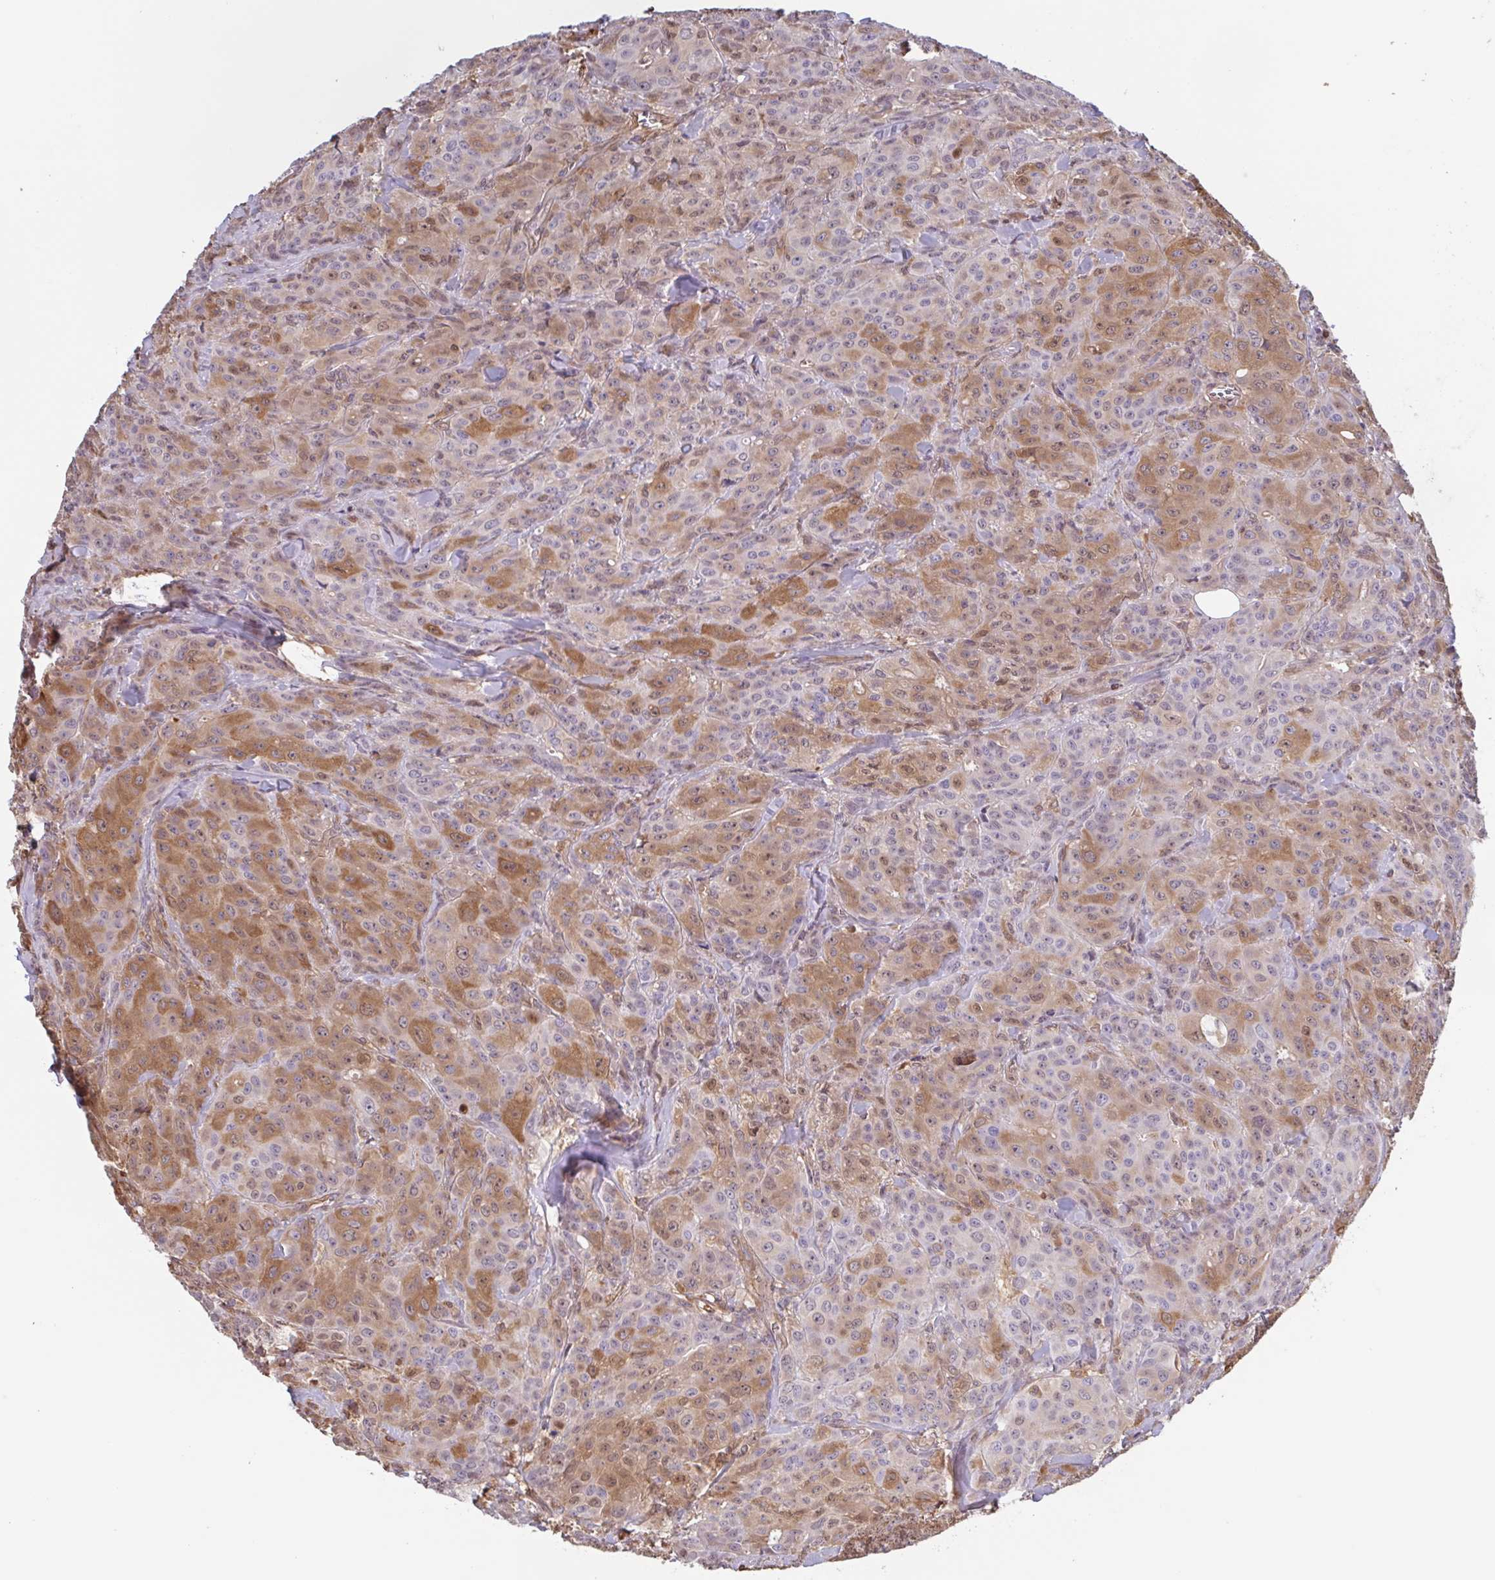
{"staining": {"intensity": "moderate", "quantity": "25%-75%", "location": "cytoplasmic/membranous,nuclear"}, "tissue": "breast cancer", "cell_type": "Tumor cells", "image_type": "cancer", "snomed": [{"axis": "morphology", "description": "Normal tissue, NOS"}, {"axis": "morphology", "description": "Duct carcinoma"}, {"axis": "topography", "description": "Breast"}], "caption": "Brown immunohistochemical staining in breast cancer displays moderate cytoplasmic/membranous and nuclear staining in about 25%-75% of tumor cells.", "gene": "OTOP2", "patient": {"sex": "female", "age": 43}}